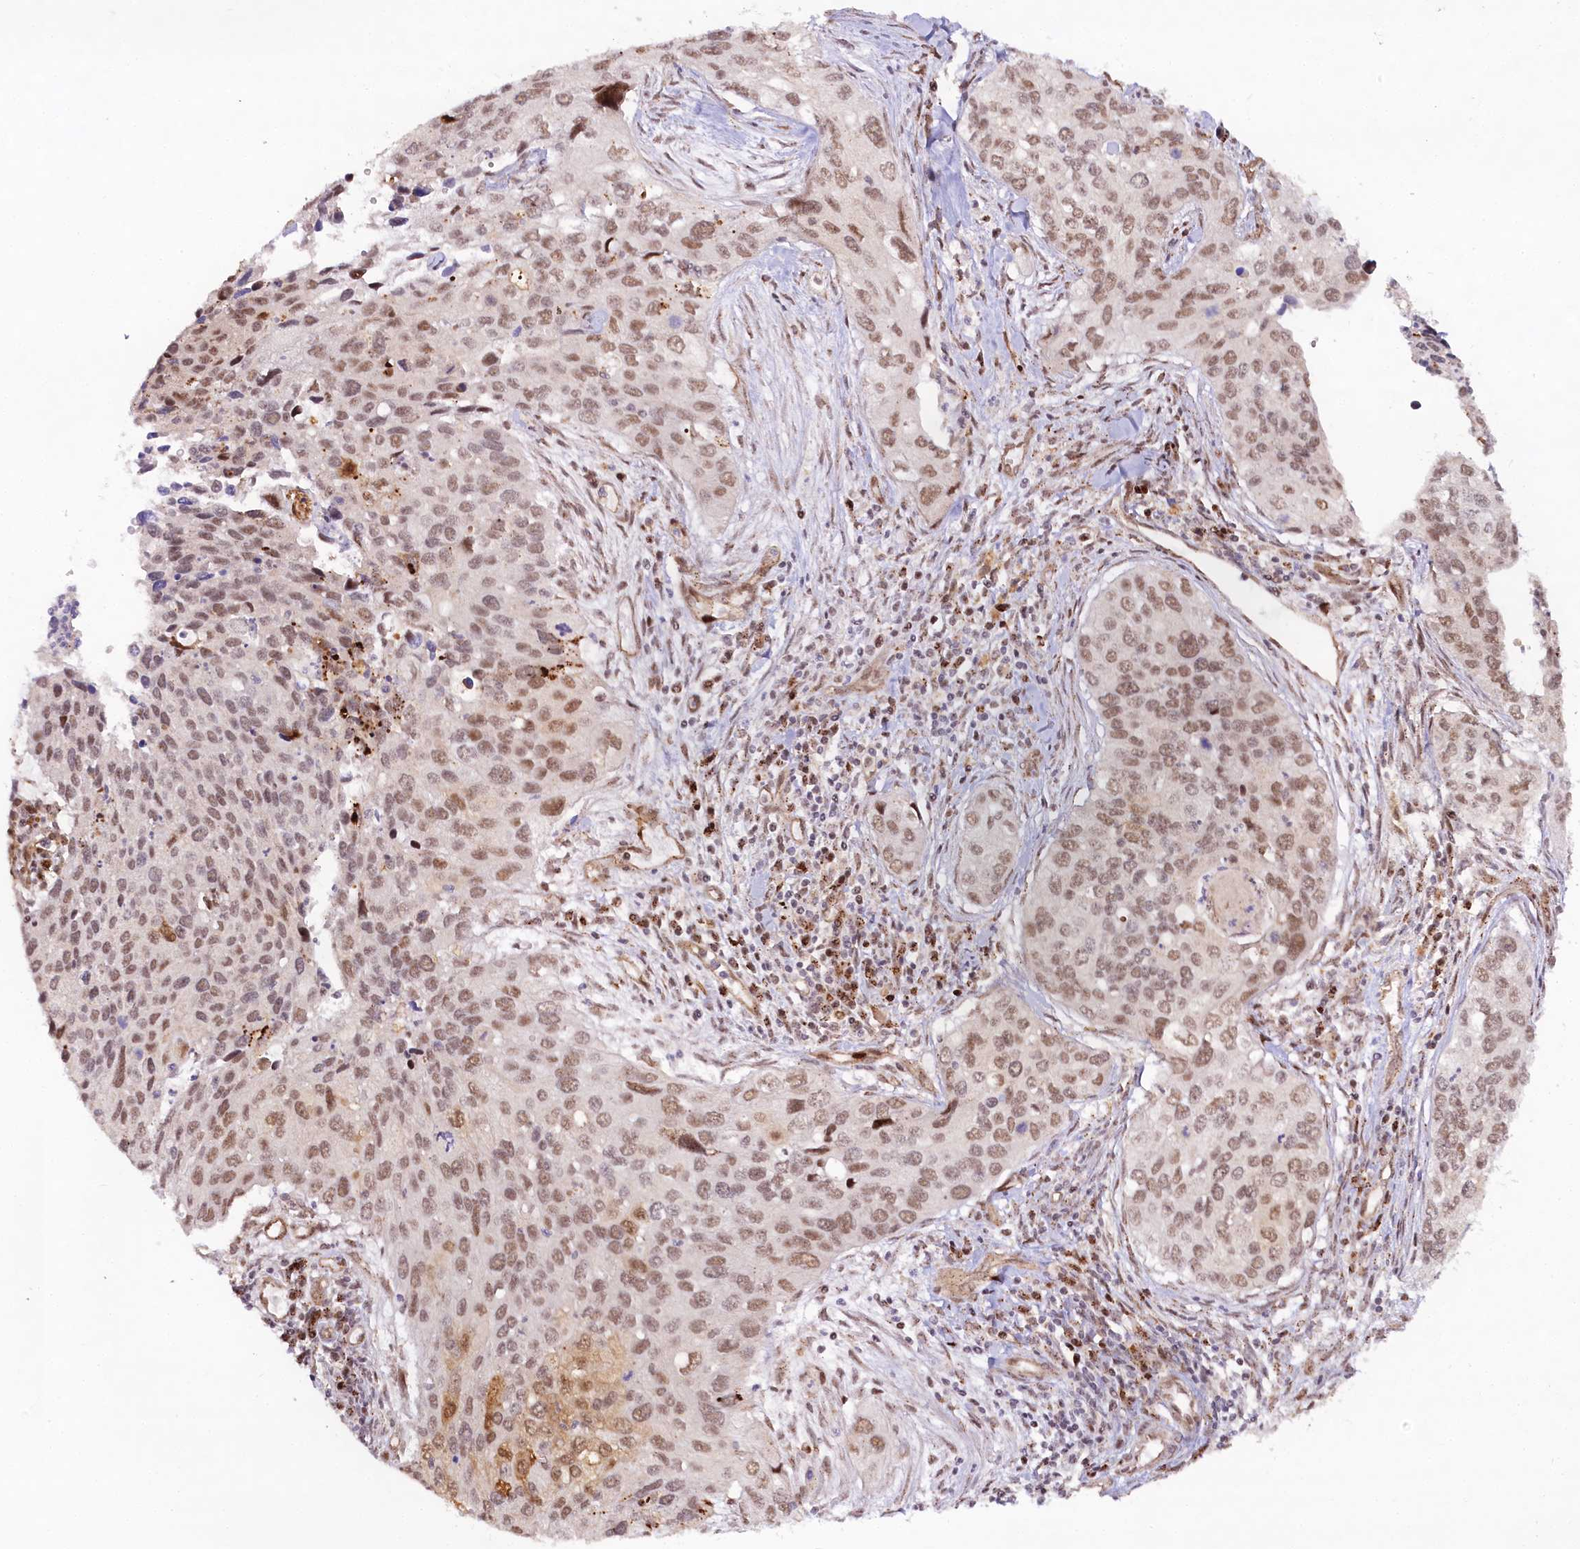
{"staining": {"intensity": "weak", "quantity": ">75%", "location": "nuclear"}, "tissue": "cervical cancer", "cell_type": "Tumor cells", "image_type": "cancer", "snomed": [{"axis": "morphology", "description": "Squamous cell carcinoma, NOS"}, {"axis": "topography", "description": "Cervix"}], "caption": "Human cervical squamous cell carcinoma stained with a brown dye displays weak nuclear positive expression in about >75% of tumor cells.", "gene": "COPG1", "patient": {"sex": "female", "age": 55}}